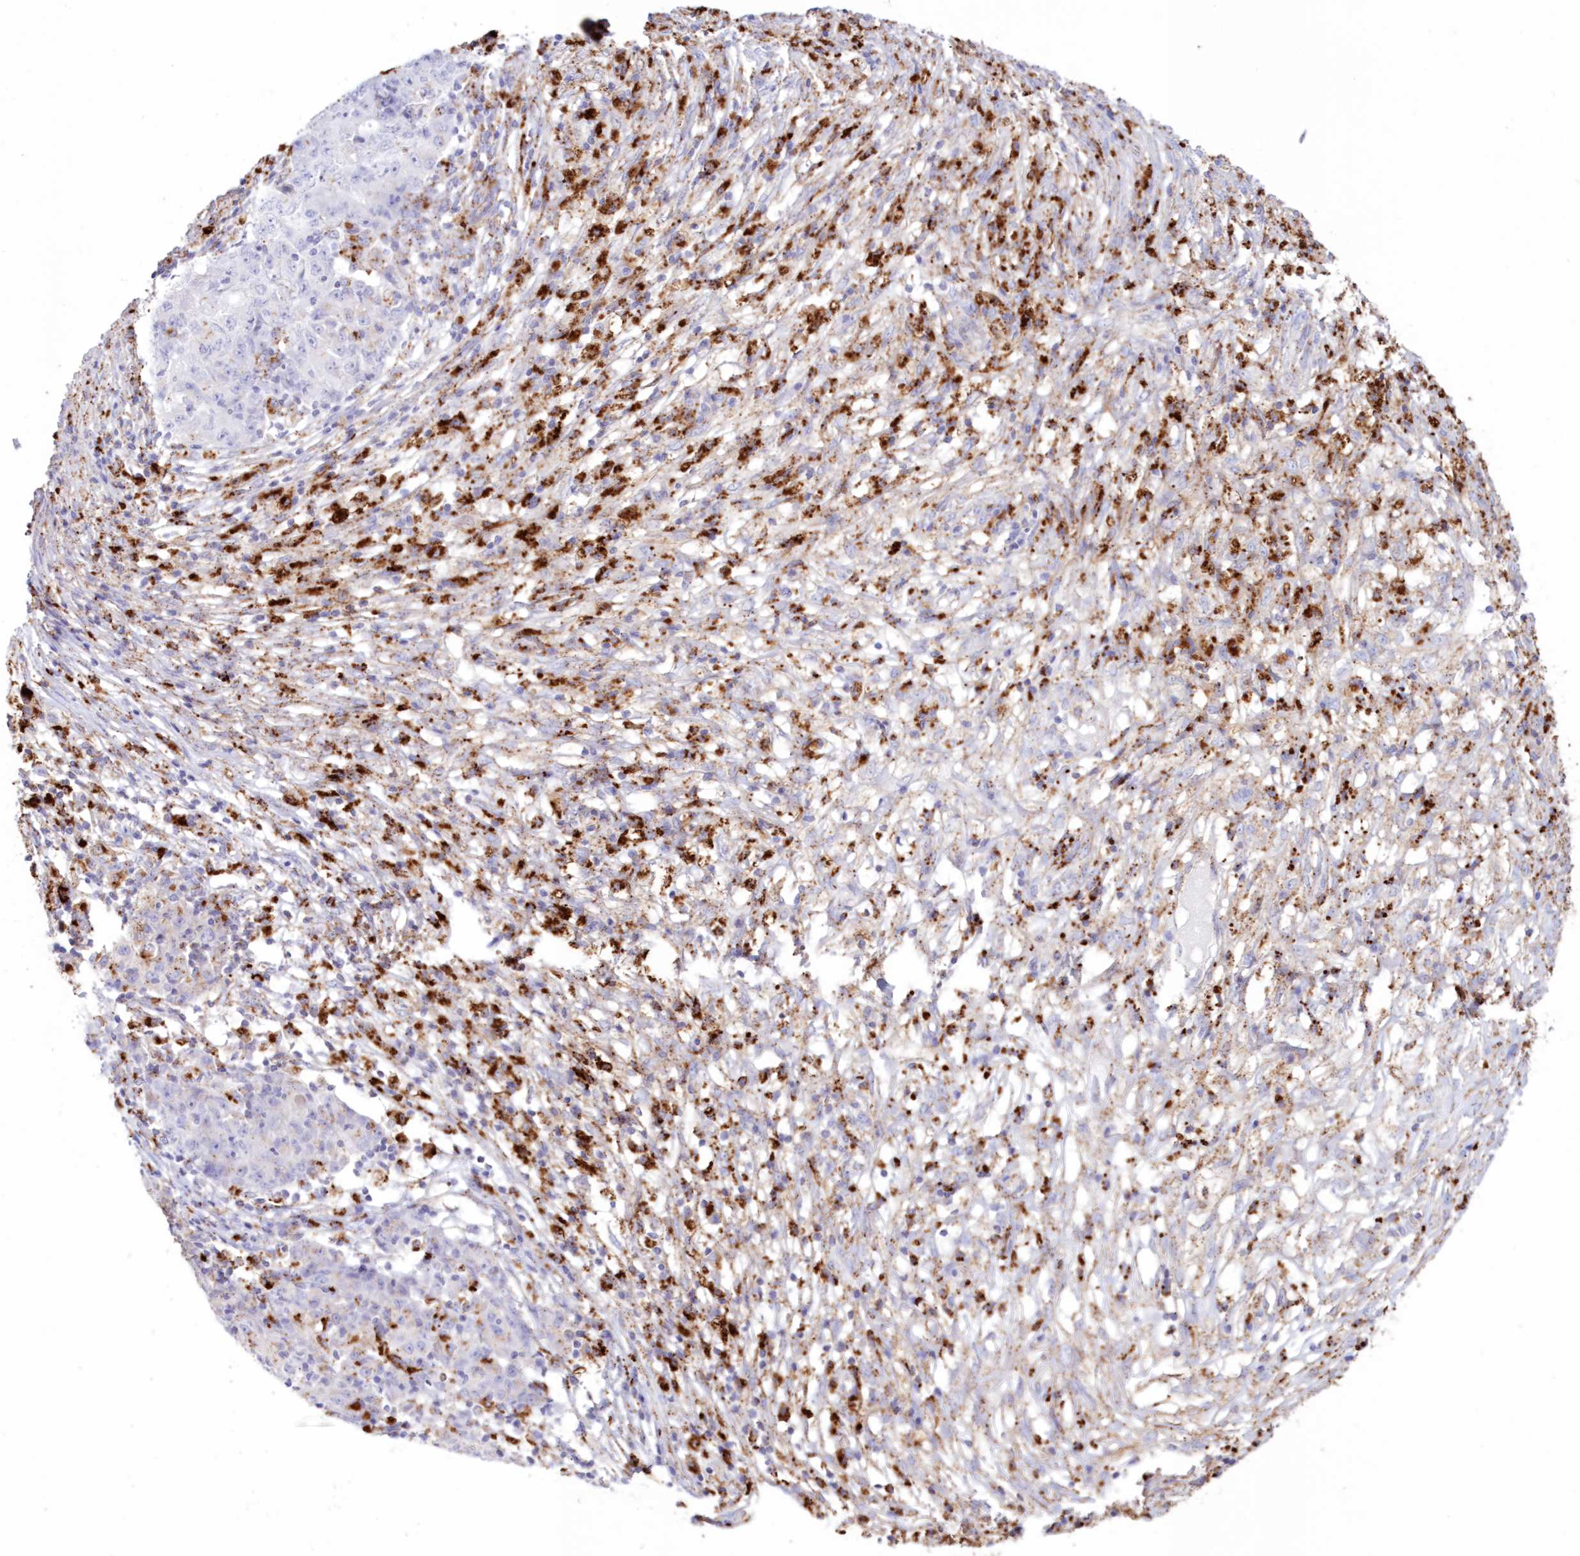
{"staining": {"intensity": "weak", "quantity": "<25%", "location": "cytoplasmic/membranous"}, "tissue": "ovarian cancer", "cell_type": "Tumor cells", "image_type": "cancer", "snomed": [{"axis": "morphology", "description": "Carcinoma, endometroid"}, {"axis": "topography", "description": "Ovary"}], "caption": "Image shows no significant protein expression in tumor cells of endometroid carcinoma (ovarian). (Brightfield microscopy of DAB (3,3'-diaminobenzidine) immunohistochemistry (IHC) at high magnification).", "gene": "TPP1", "patient": {"sex": "female", "age": 42}}